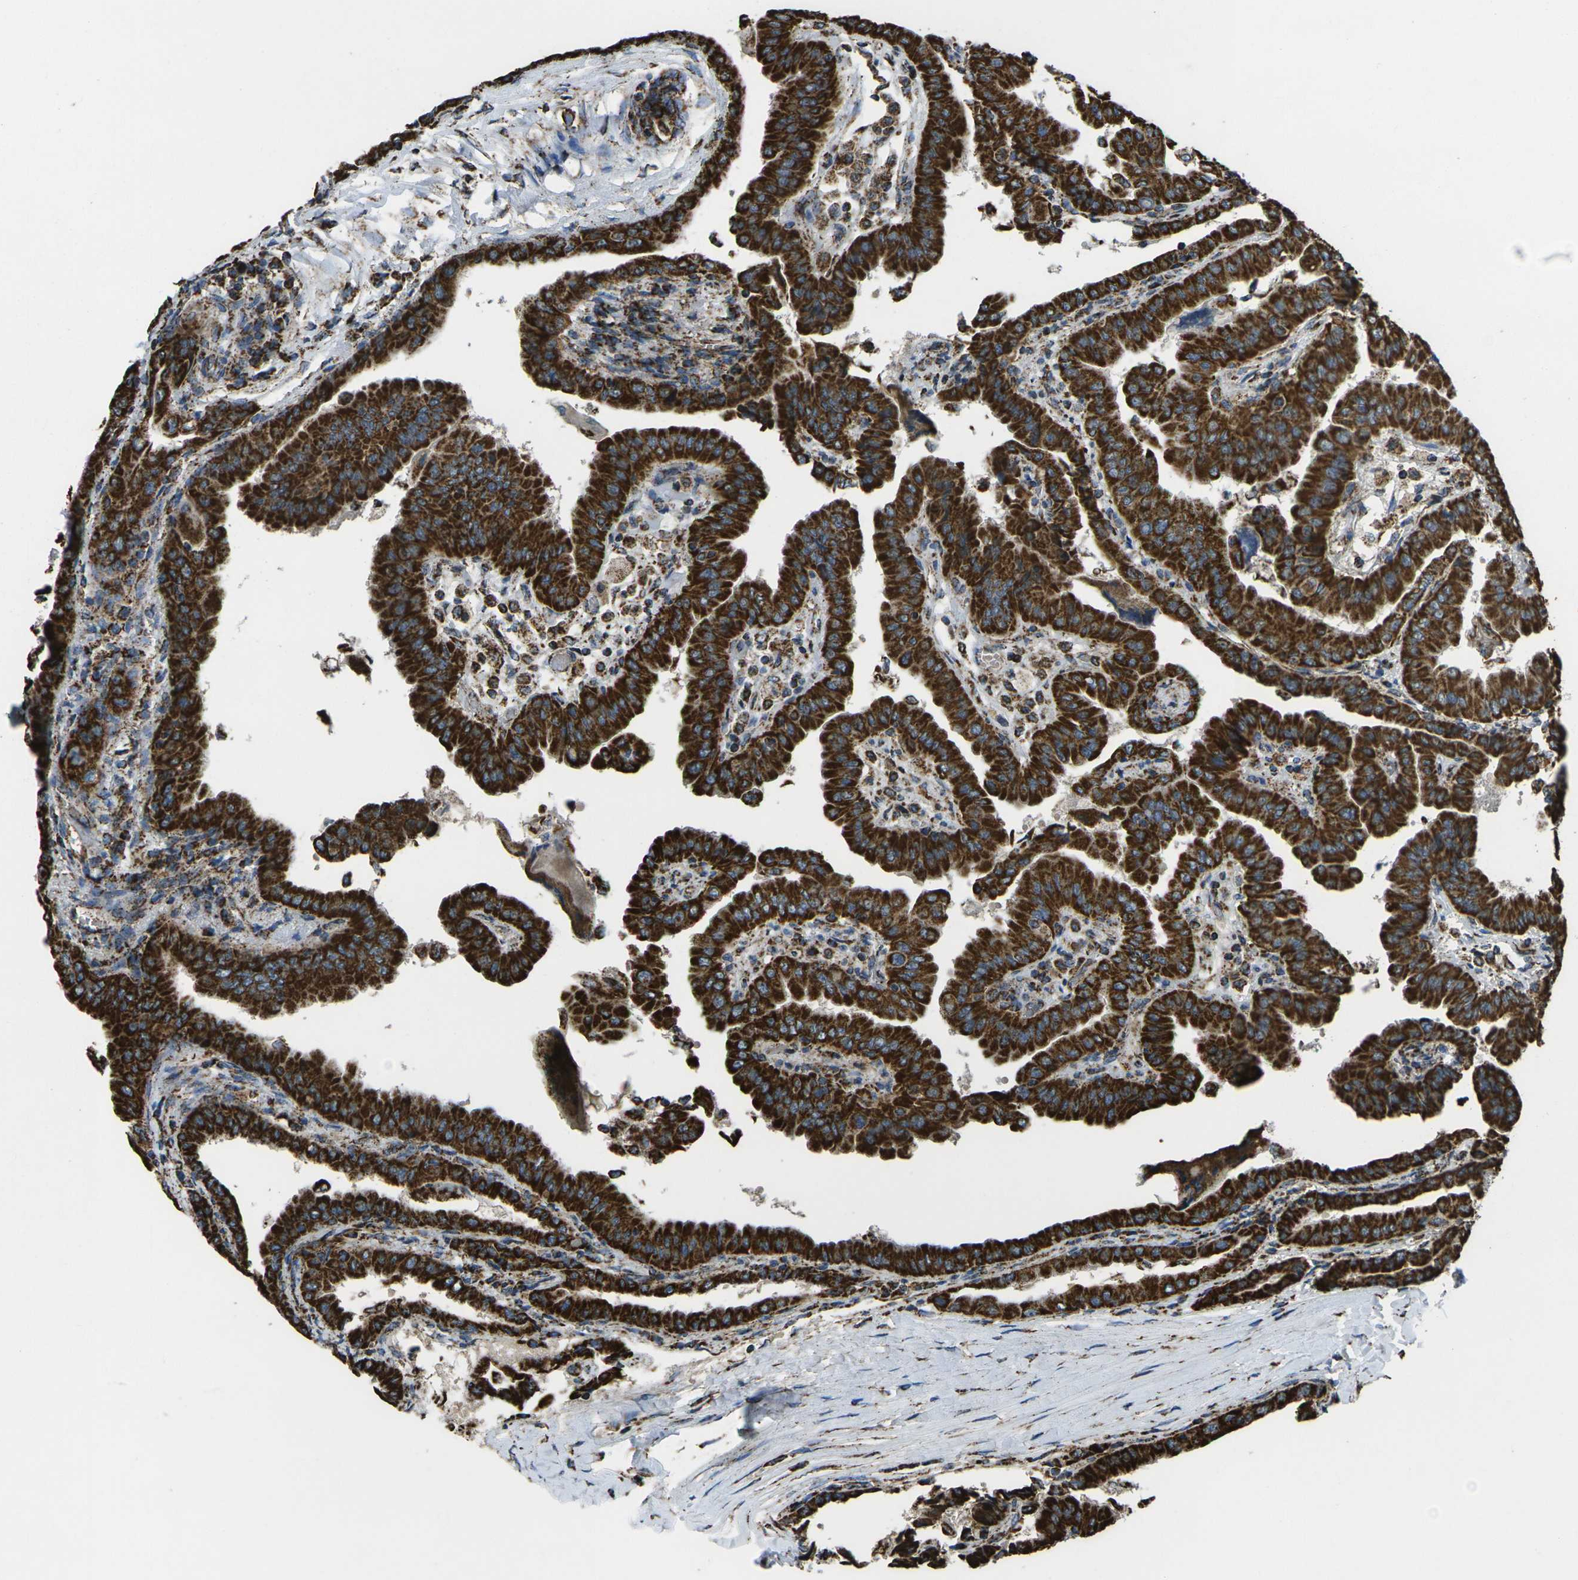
{"staining": {"intensity": "strong", "quantity": ">75%", "location": "cytoplasmic/membranous"}, "tissue": "thyroid cancer", "cell_type": "Tumor cells", "image_type": "cancer", "snomed": [{"axis": "morphology", "description": "Papillary adenocarcinoma, NOS"}, {"axis": "topography", "description": "Thyroid gland"}], "caption": "Immunohistochemical staining of papillary adenocarcinoma (thyroid) shows high levels of strong cytoplasmic/membranous protein positivity in approximately >75% of tumor cells.", "gene": "KLHL5", "patient": {"sex": "male", "age": 33}}